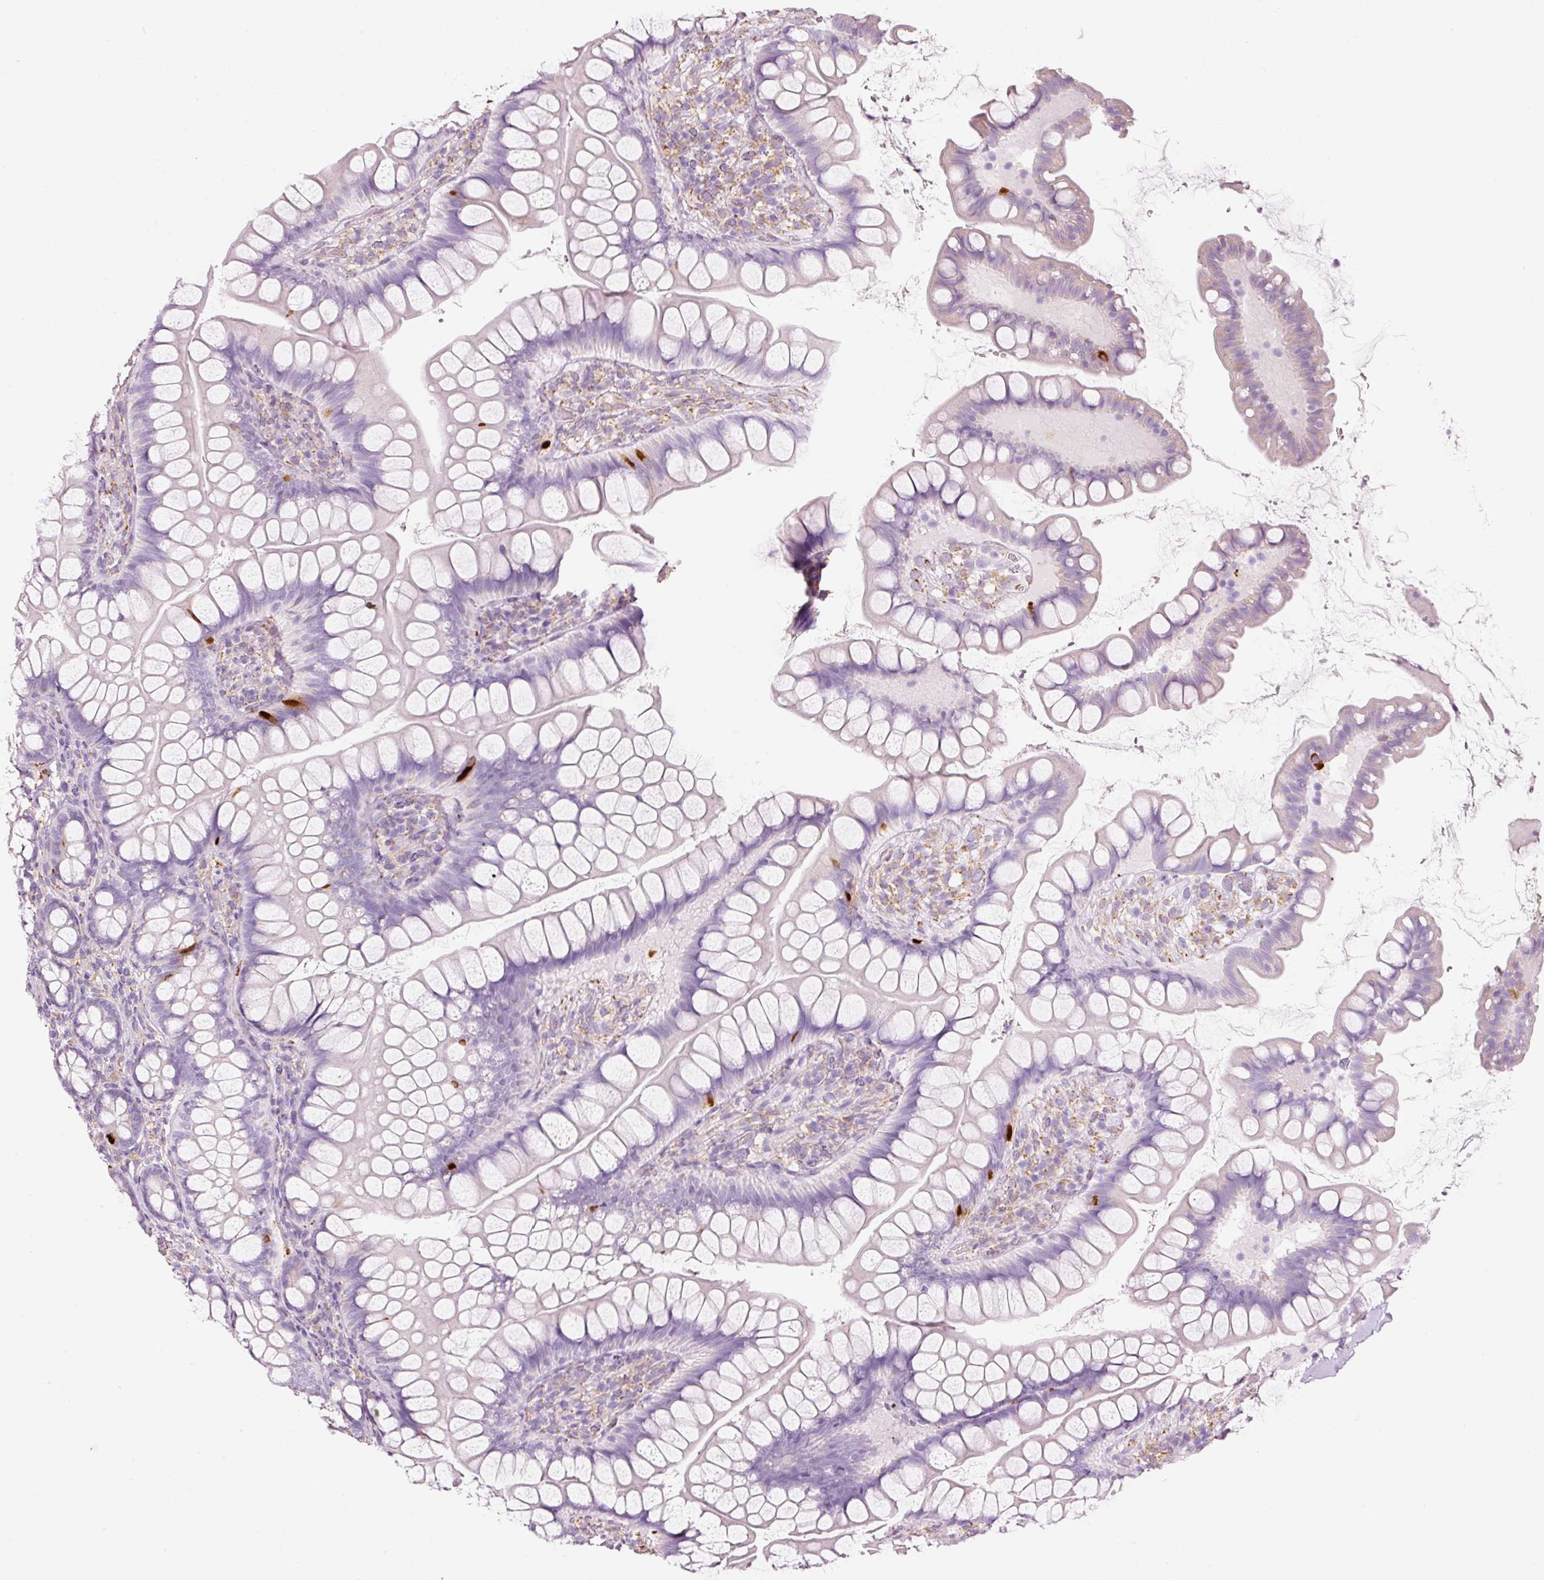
{"staining": {"intensity": "strong", "quantity": "<25%", "location": "cytoplasmic/membranous"}, "tissue": "small intestine", "cell_type": "Glandular cells", "image_type": "normal", "snomed": [{"axis": "morphology", "description": "Normal tissue, NOS"}, {"axis": "topography", "description": "Small intestine"}], "caption": "Protein analysis of unremarkable small intestine reveals strong cytoplasmic/membranous expression in approximately <25% of glandular cells.", "gene": "GCG", "patient": {"sex": "male", "age": 70}}